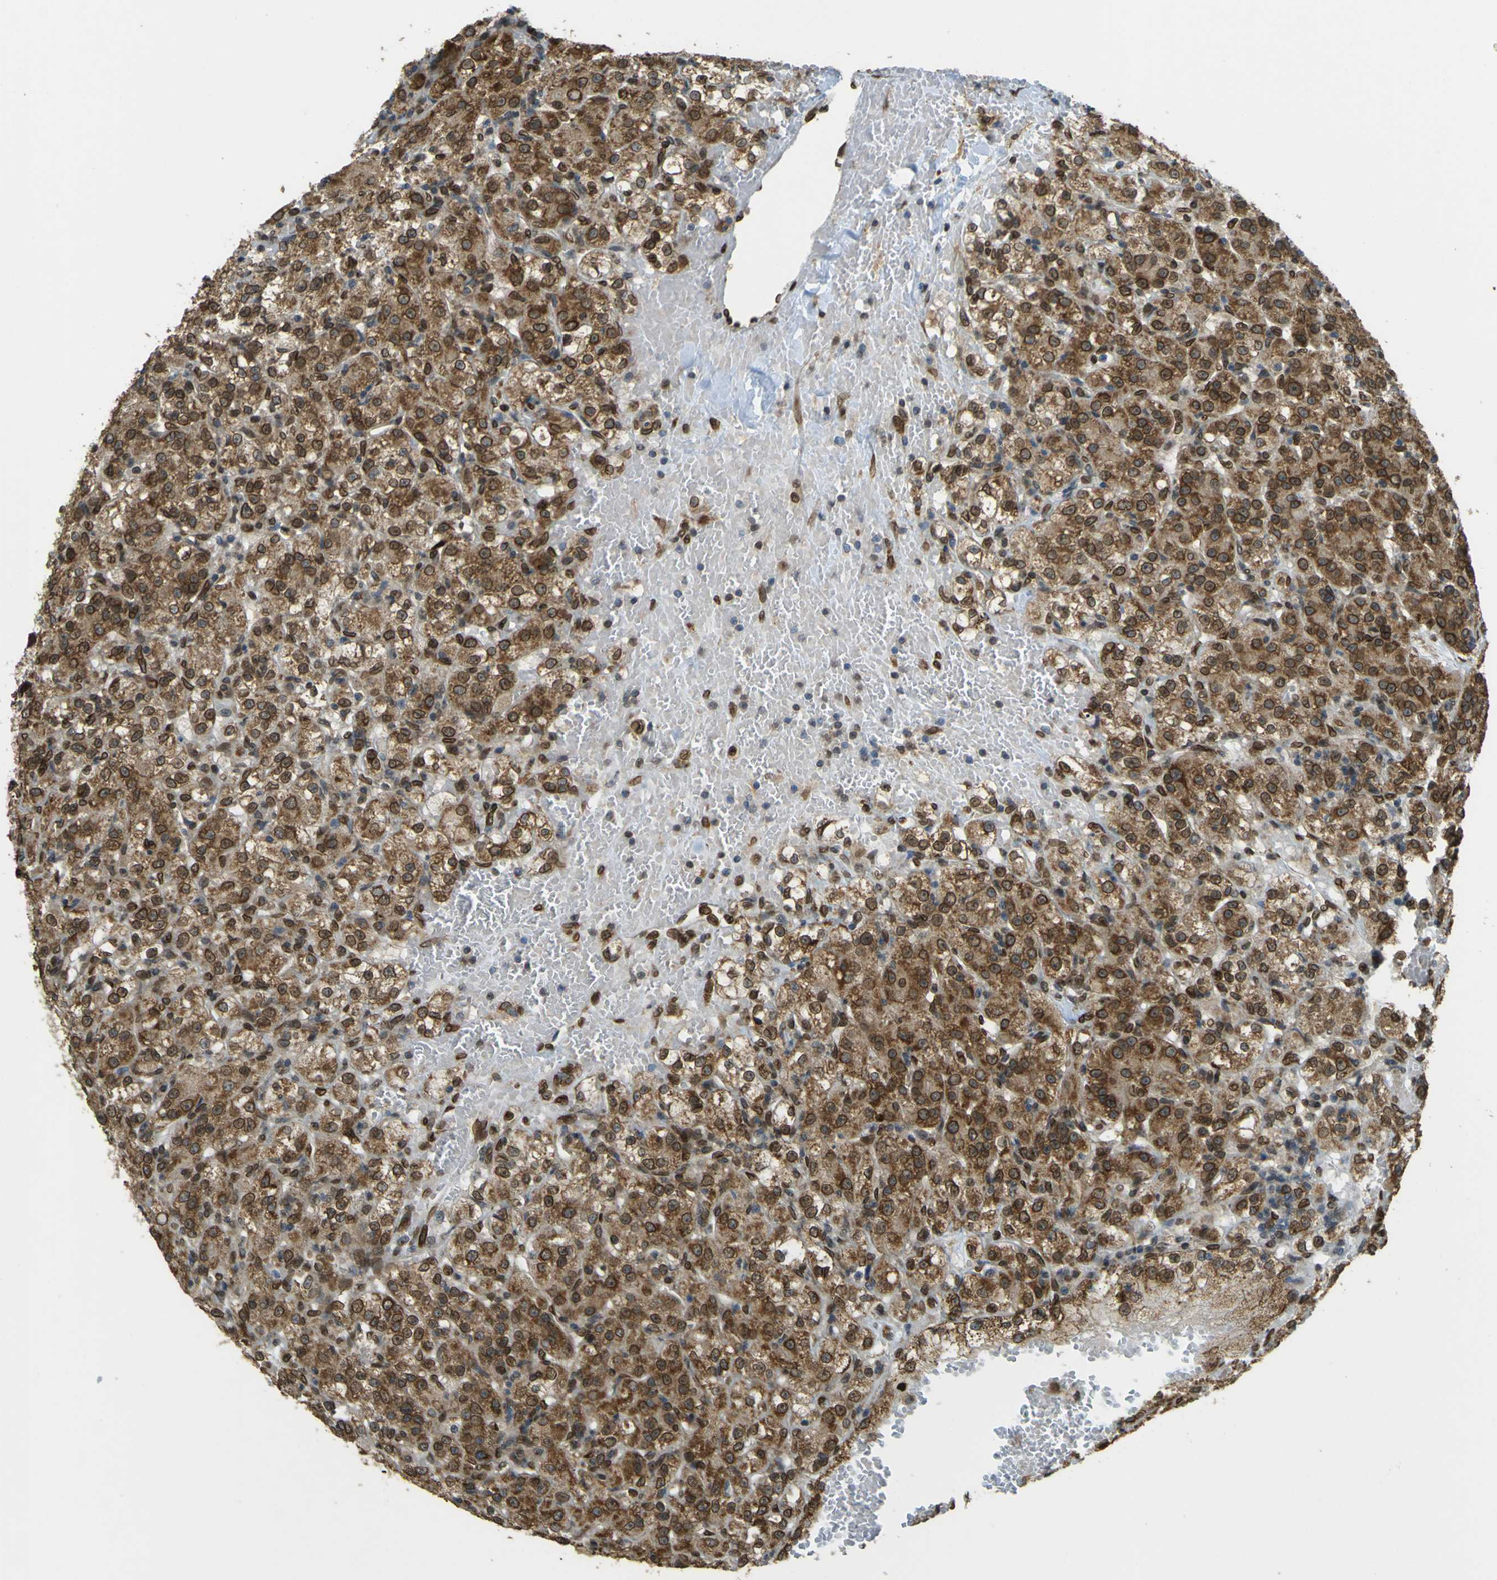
{"staining": {"intensity": "moderate", "quantity": ">75%", "location": "cytoplasmic/membranous,nuclear"}, "tissue": "renal cancer", "cell_type": "Tumor cells", "image_type": "cancer", "snomed": [{"axis": "morphology", "description": "Normal tissue, NOS"}, {"axis": "morphology", "description": "Adenocarcinoma, NOS"}, {"axis": "topography", "description": "Kidney"}], "caption": "Brown immunohistochemical staining in human adenocarcinoma (renal) shows moderate cytoplasmic/membranous and nuclear positivity in approximately >75% of tumor cells. (DAB (3,3'-diaminobenzidine) IHC with brightfield microscopy, high magnification).", "gene": "GALNT1", "patient": {"sex": "male", "age": 61}}